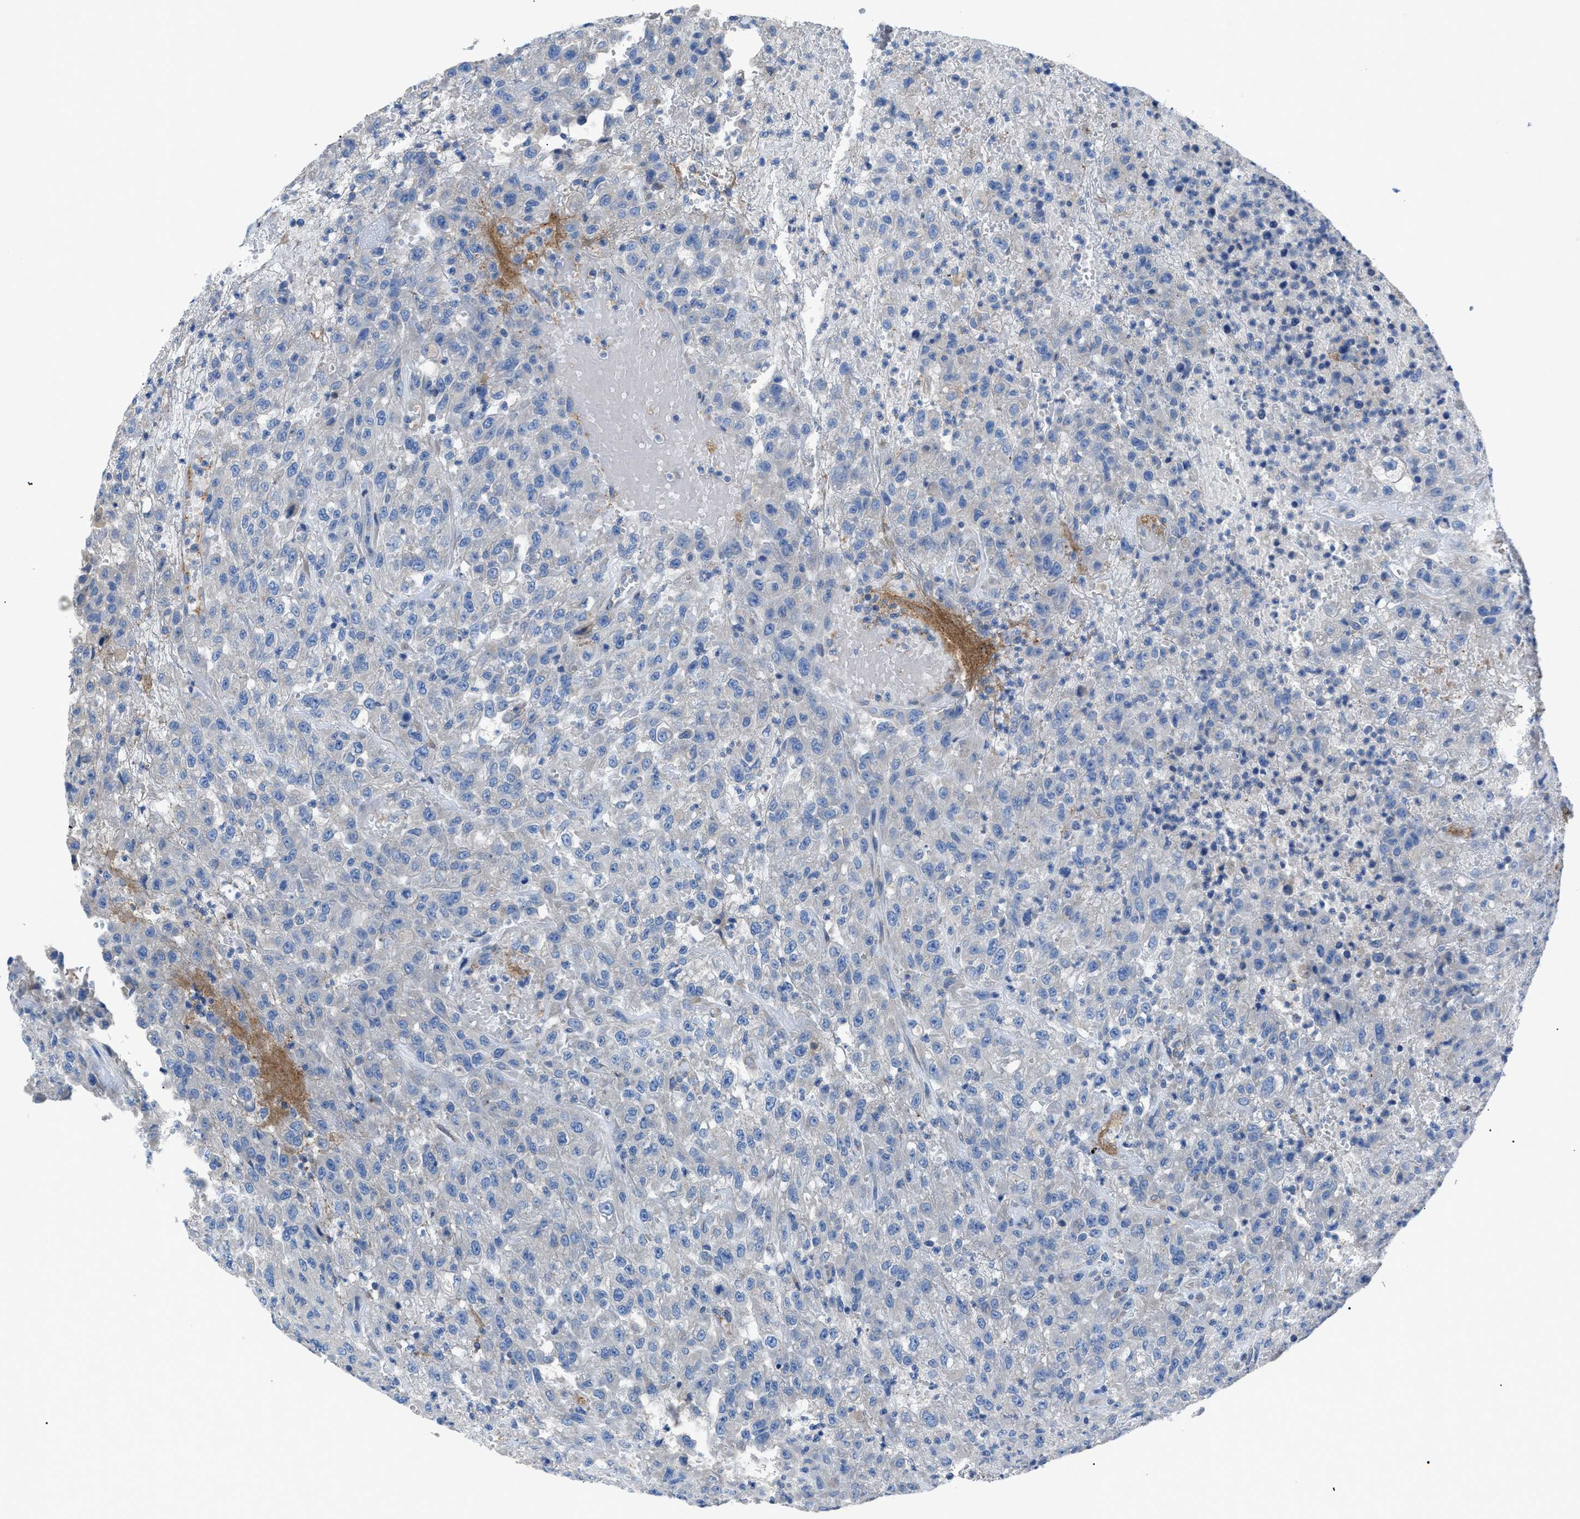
{"staining": {"intensity": "negative", "quantity": "none", "location": "none"}, "tissue": "urothelial cancer", "cell_type": "Tumor cells", "image_type": "cancer", "snomed": [{"axis": "morphology", "description": "Urothelial carcinoma, High grade"}, {"axis": "topography", "description": "Urinary bladder"}], "caption": "An immunohistochemistry micrograph of urothelial carcinoma (high-grade) is shown. There is no staining in tumor cells of urothelial carcinoma (high-grade).", "gene": "ZDHHC24", "patient": {"sex": "male", "age": 46}}